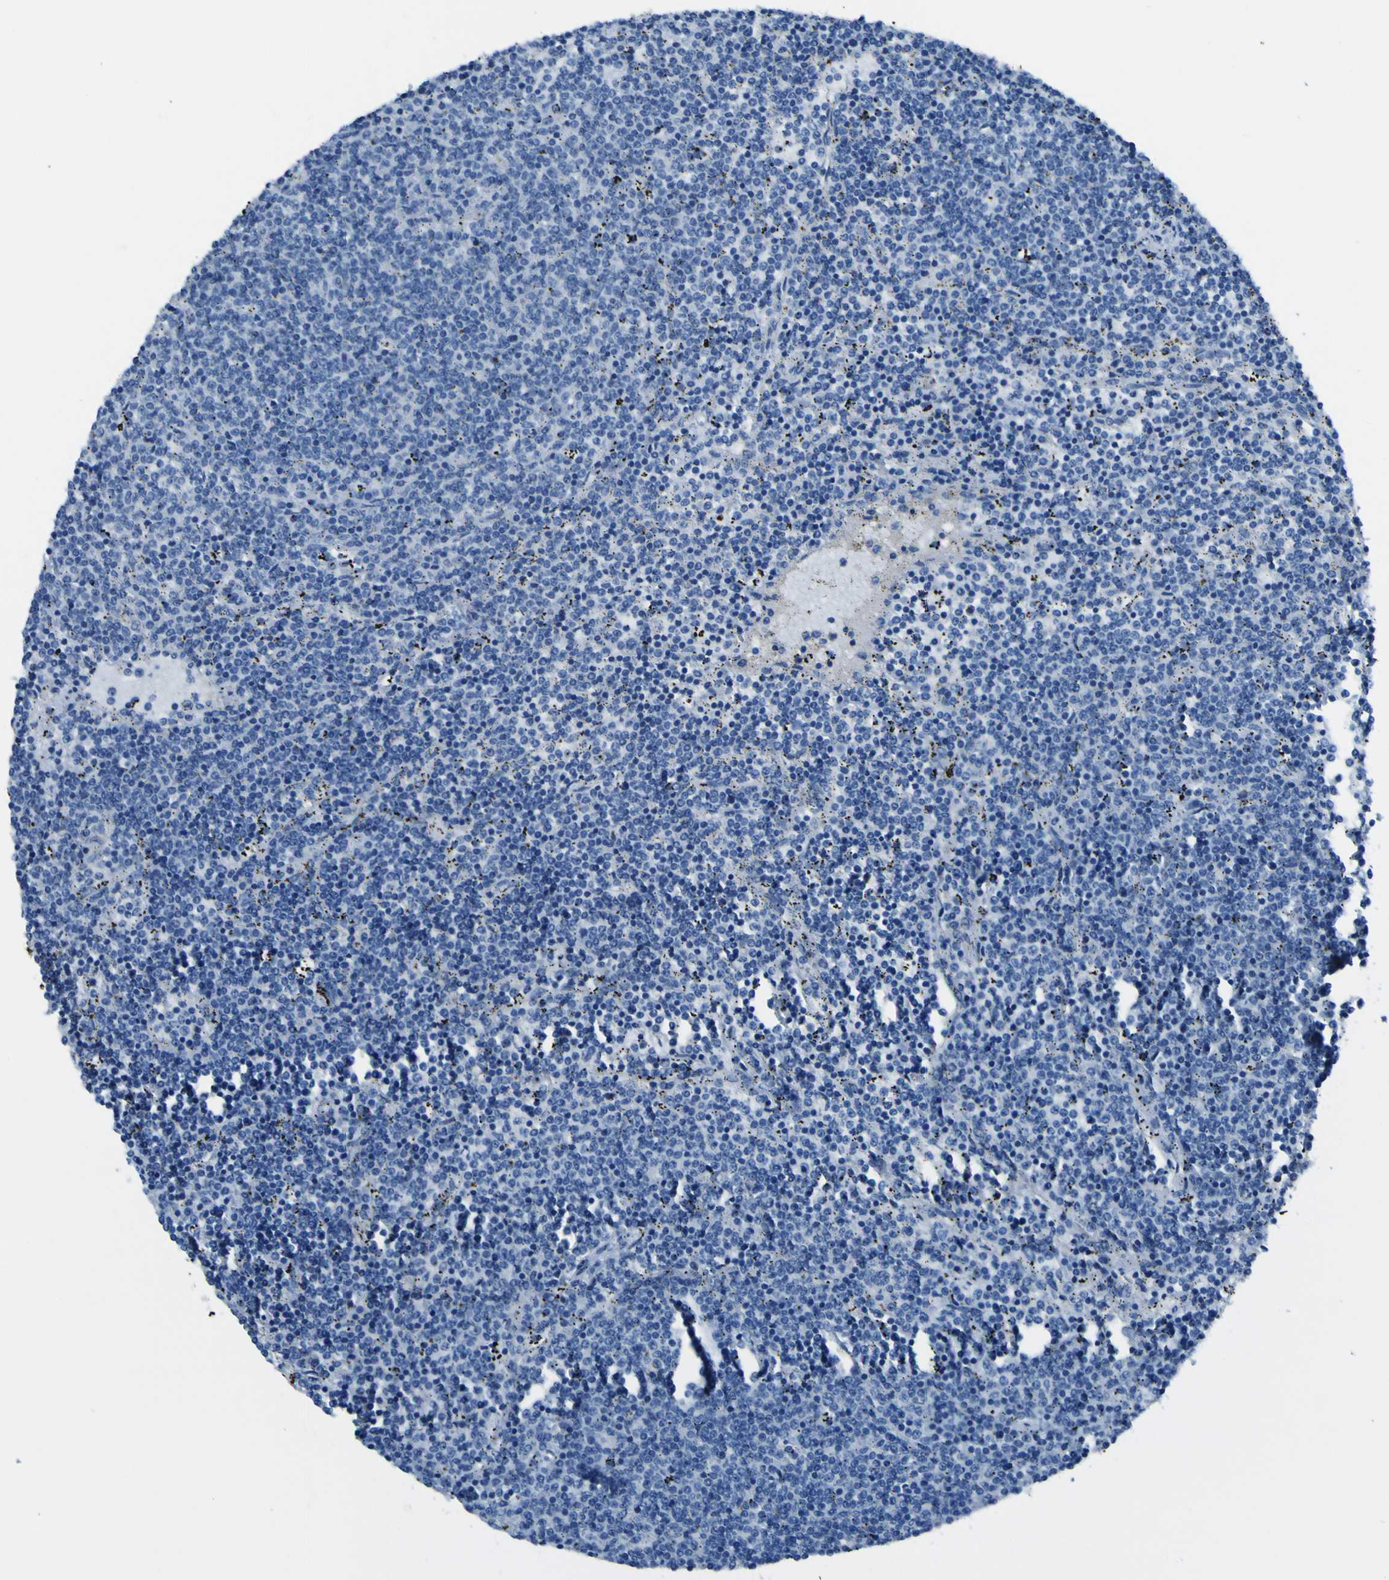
{"staining": {"intensity": "negative", "quantity": "none", "location": "none"}, "tissue": "lymphoma", "cell_type": "Tumor cells", "image_type": "cancer", "snomed": [{"axis": "morphology", "description": "Malignant lymphoma, non-Hodgkin's type, Low grade"}, {"axis": "topography", "description": "Spleen"}], "caption": "There is no significant staining in tumor cells of low-grade malignant lymphoma, non-Hodgkin's type. Nuclei are stained in blue.", "gene": "PHKG1", "patient": {"sex": "female", "age": 50}}